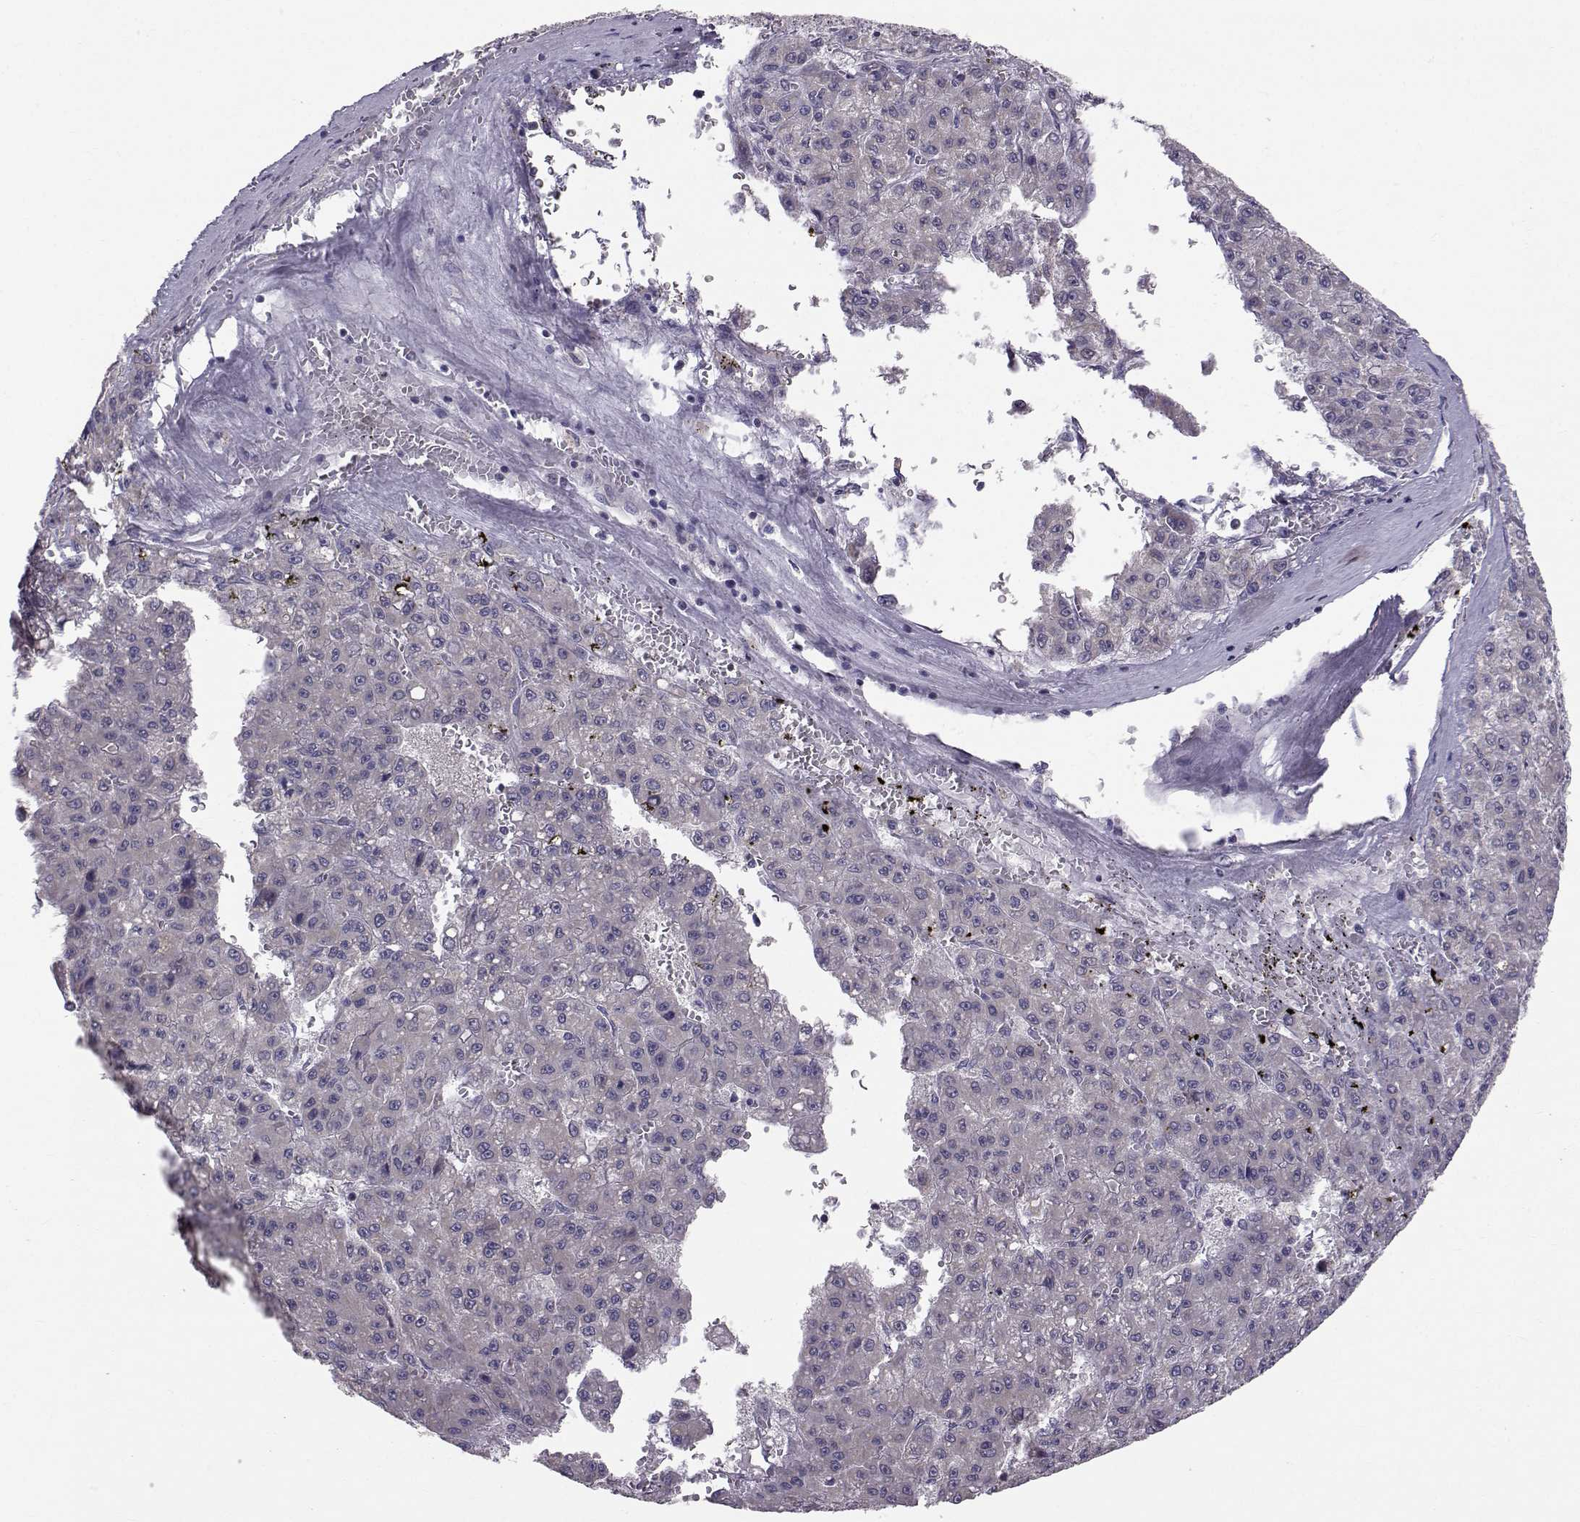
{"staining": {"intensity": "negative", "quantity": "none", "location": "none"}, "tissue": "liver cancer", "cell_type": "Tumor cells", "image_type": "cancer", "snomed": [{"axis": "morphology", "description": "Carcinoma, Hepatocellular, NOS"}, {"axis": "topography", "description": "Liver"}], "caption": "This histopathology image is of hepatocellular carcinoma (liver) stained with immunohistochemistry to label a protein in brown with the nuclei are counter-stained blue. There is no staining in tumor cells. Brightfield microscopy of immunohistochemistry stained with DAB (3,3'-diaminobenzidine) (brown) and hematoxylin (blue), captured at high magnification.", "gene": "PEX5L", "patient": {"sex": "male", "age": 70}}